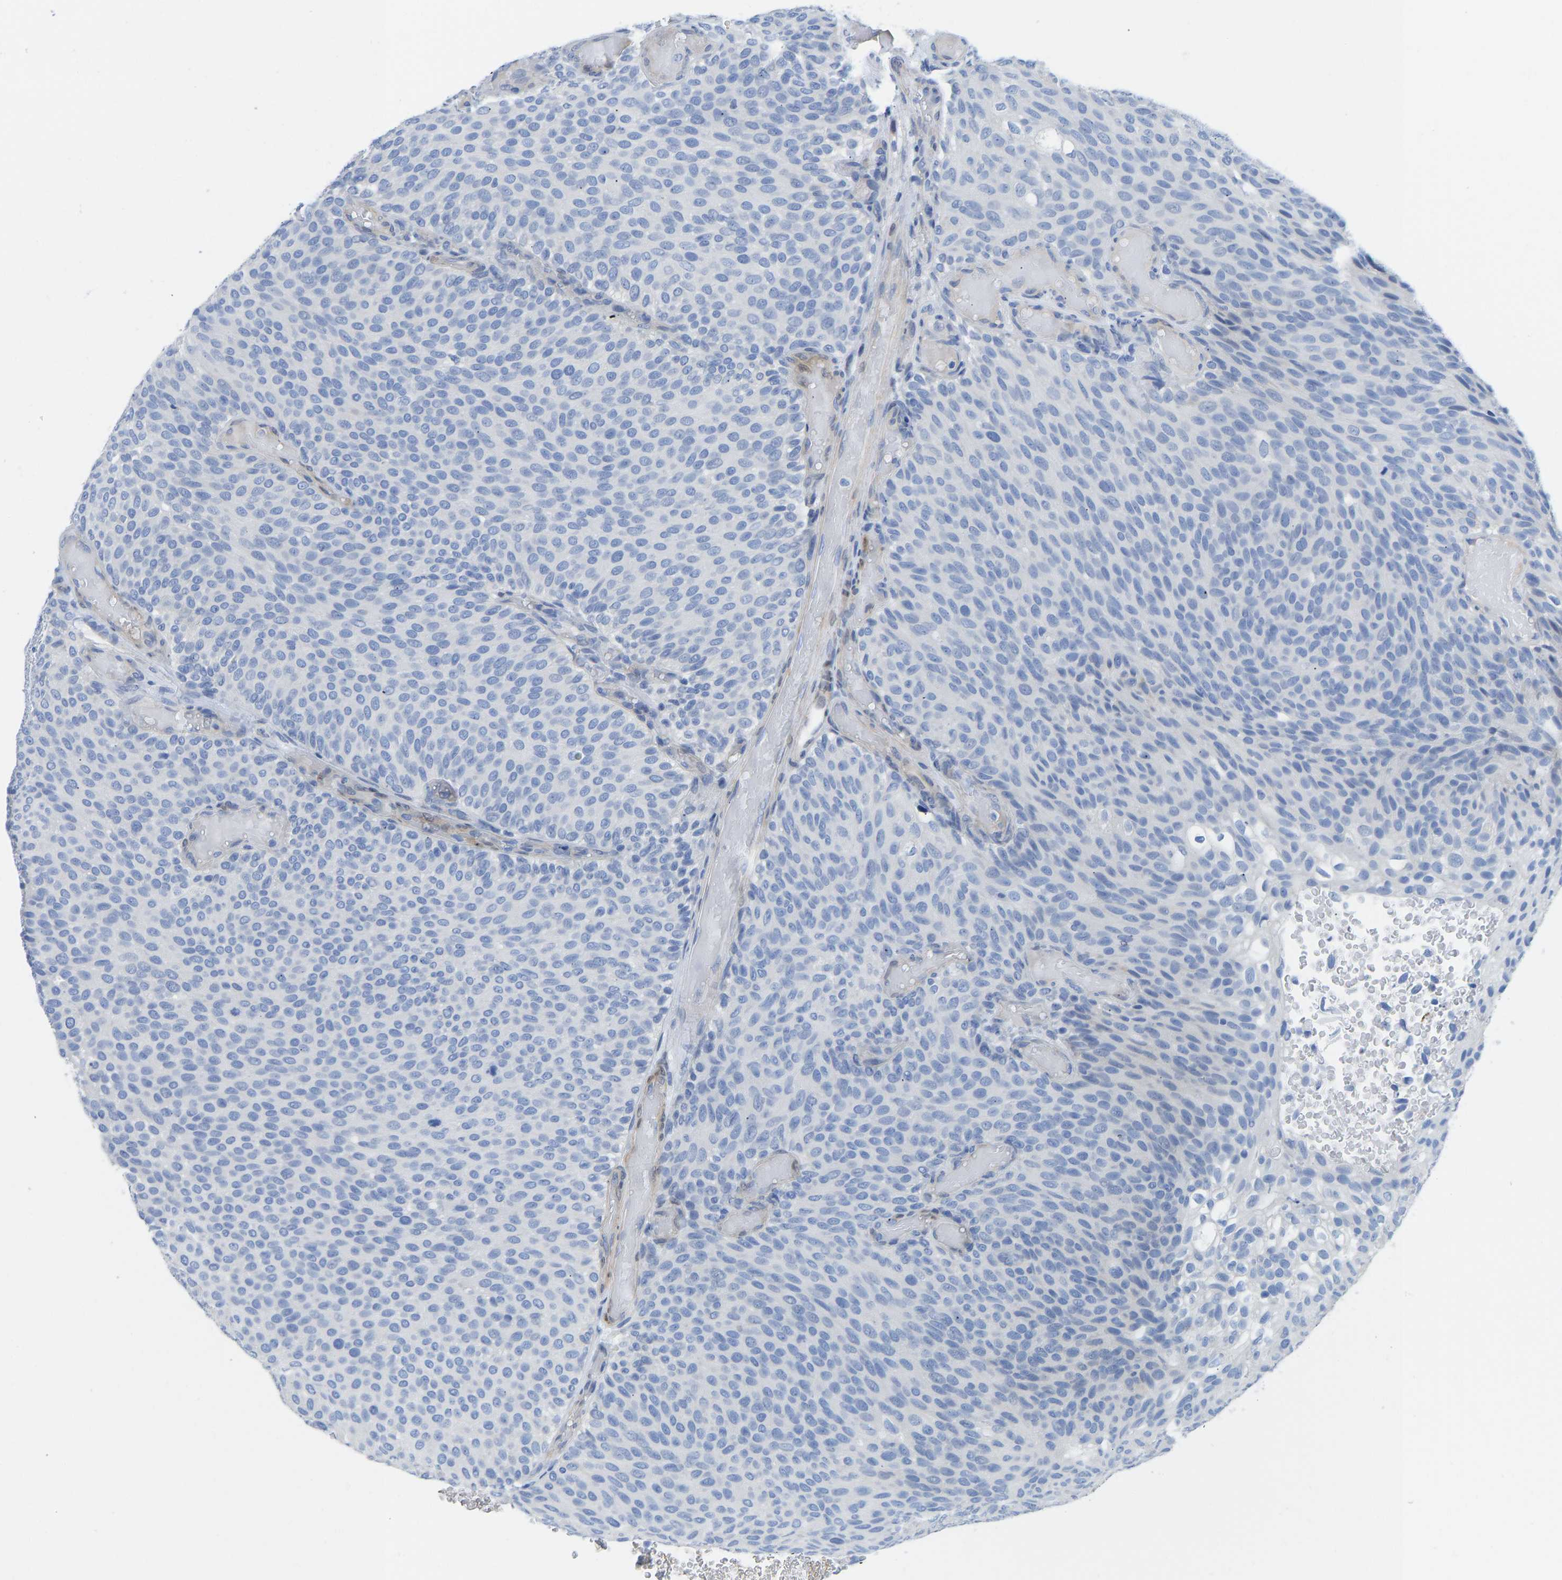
{"staining": {"intensity": "negative", "quantity": "none", "location": "none"}, "tissue": "urothelial cancer", "cell_type": "Tumor cells", "image_type": "cancer", "snomed": [{"axis": "morphology", "description": "Urothelial carcinoma, Low grade"}, {"axis": "topography", "description": "Urinary bladder"}], "caption": "Micrograph shows no significant protein staining in tumor cells of urothelial cancer.", "gene": "NKAIN3", "patient": {"sex": "male", "age": 78}}